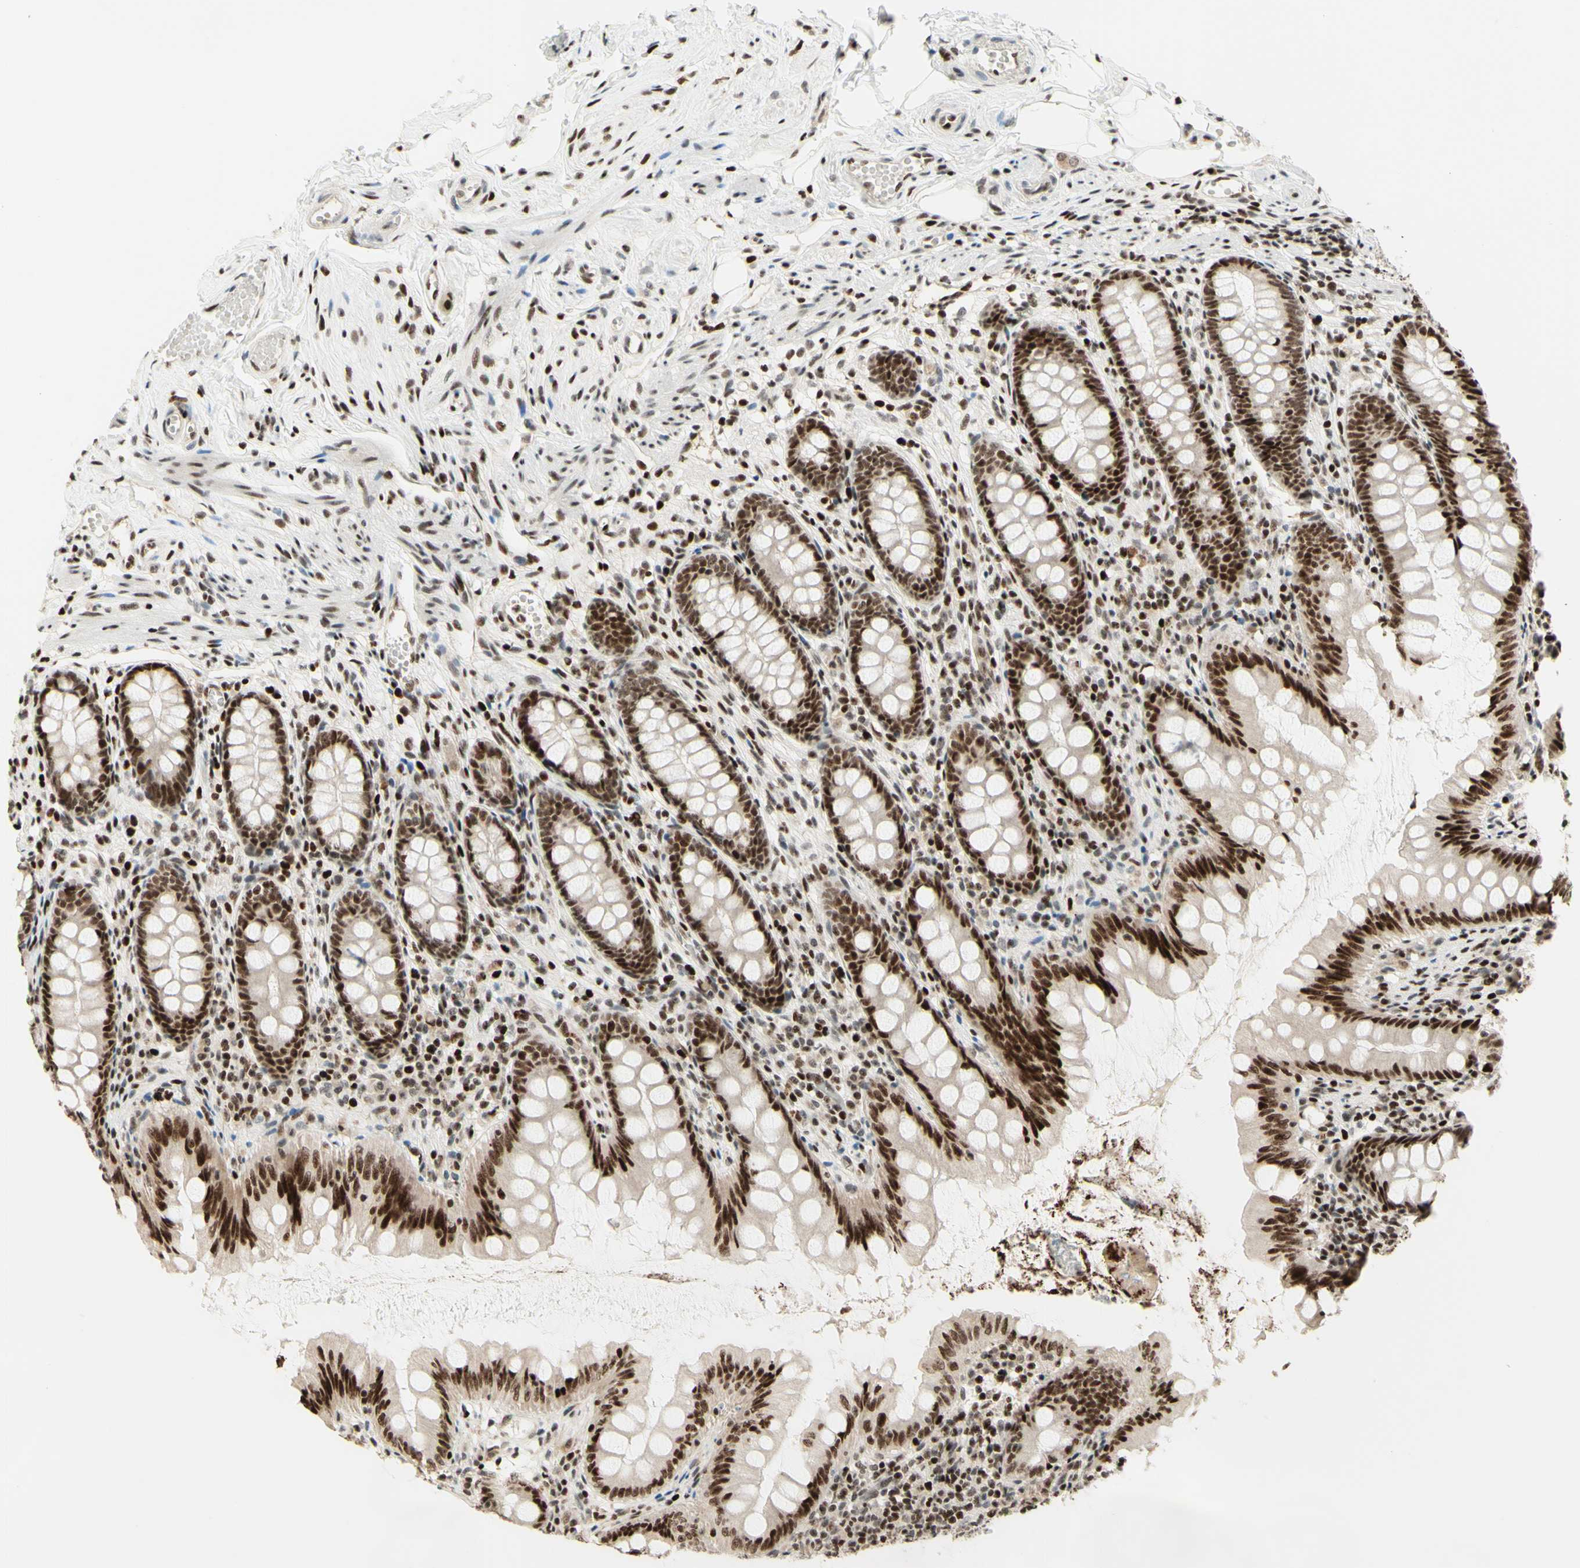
{"staining": {"intensity": "strong", "quantity": ">75%", "location": "nuclear"}, "tissue": "appendix", "cell_type": "Glandular cells", "image_type": "normal", "snomed": [{"axis": "morphology", "description": "Normal tissue, NOS"}, {"axis": "topography", "description": "Appendix"}], "caption": "A brown stain highlights strong nuclear staining of a protein in glandular cells of normal appendix. The staining was performed using DAB (3,3'-diaminobenzidine) to visualize the protein expression in brown, while the nuclei were stained in blue with hematoxylin (Magnification: 20x).", "gene": "CDKL5", "patient": {"sex": "female", "age": 77}}